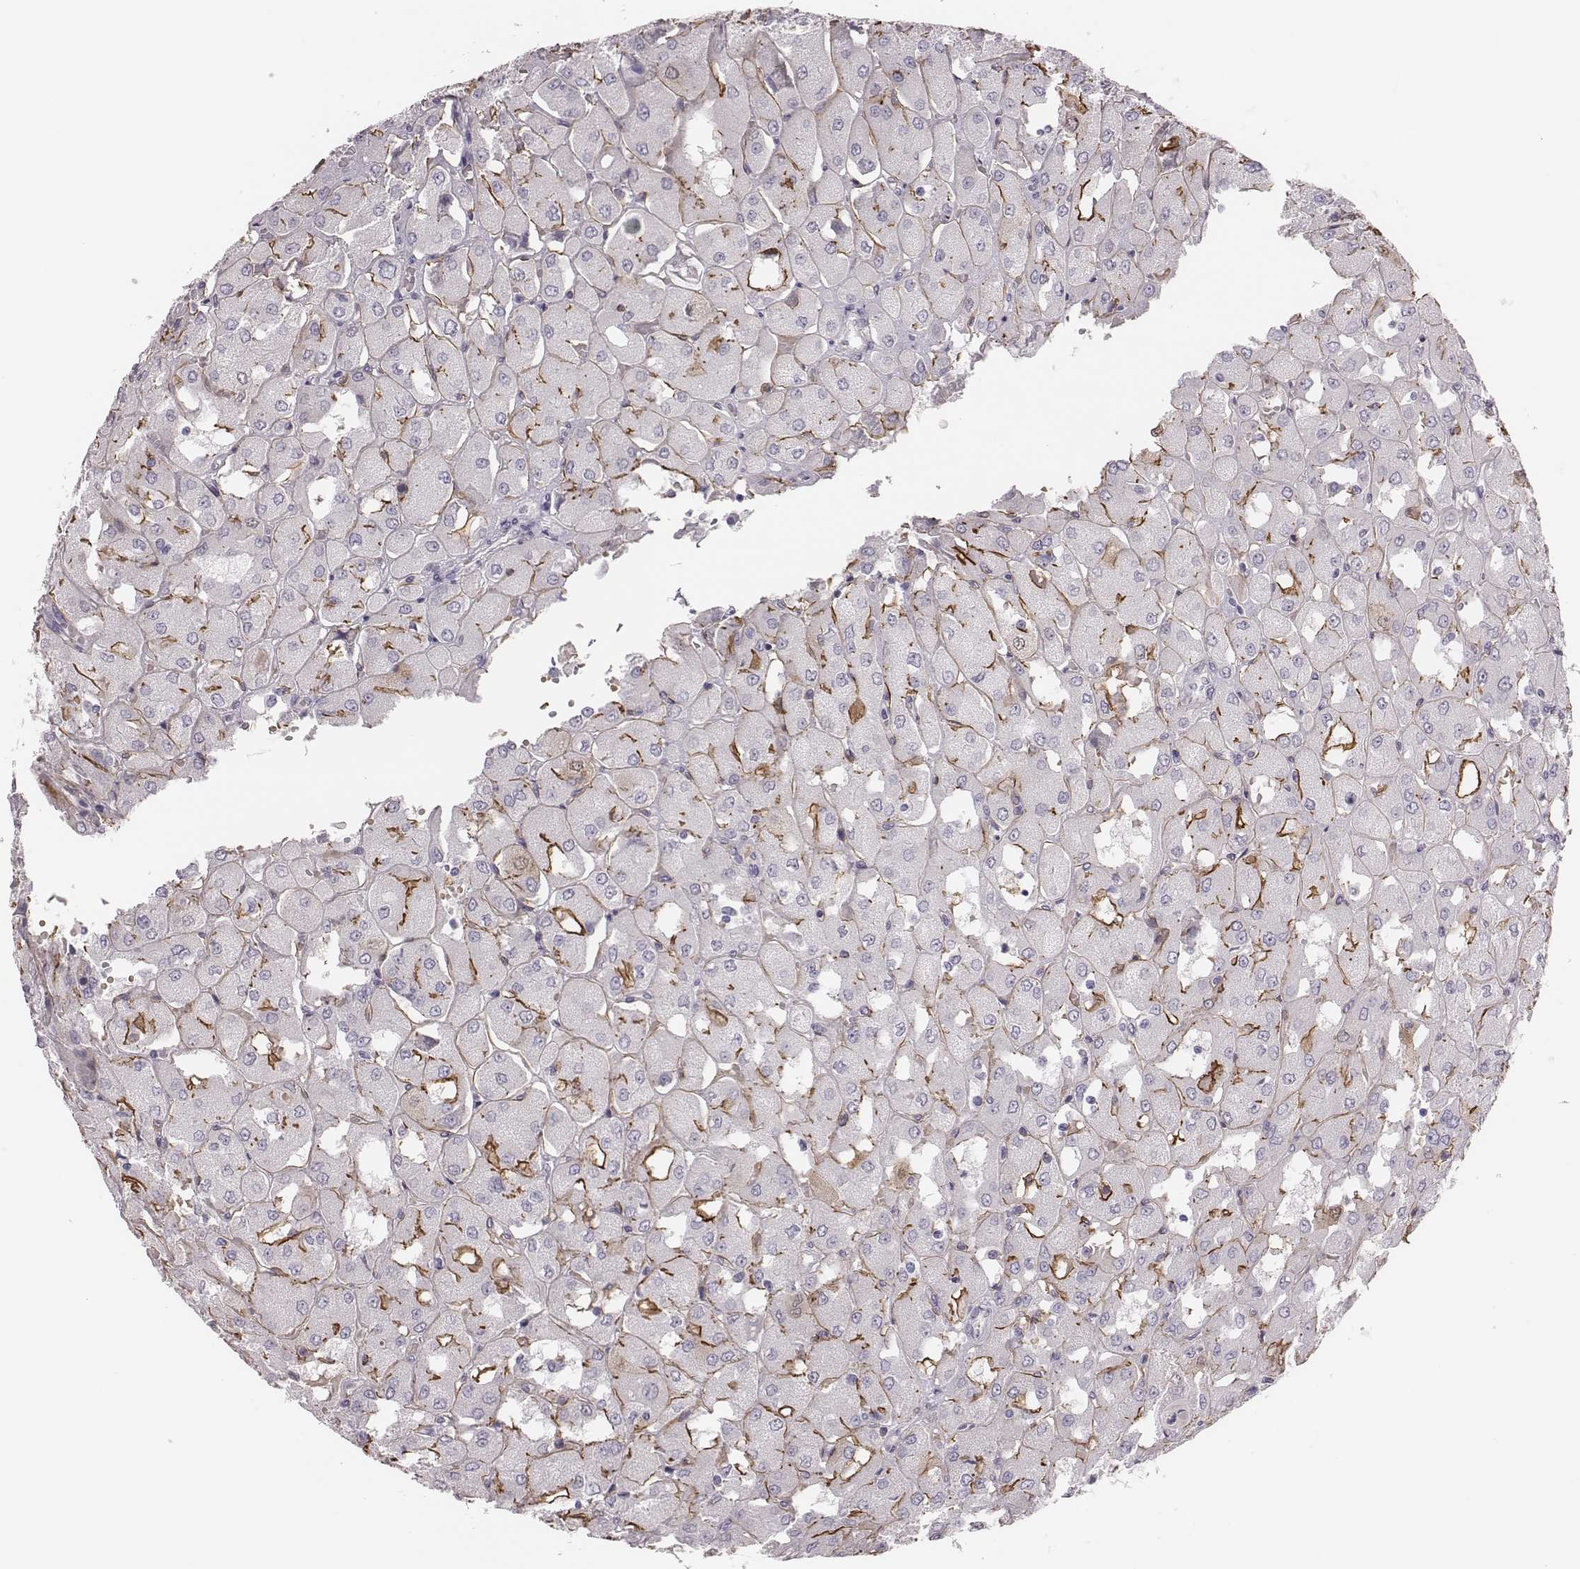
{"staining": {"intensity": "negative", "quantity": "none", "location": "none"}, "tissue": "renal cancer", "cell_type": "Tumor cells", "image_type": "cancer", "snomed": [{"axis": "morphology", "description": "Adenocarcinoma, NOS"}, {"axis": "topography", "description": "Kidney"}], "caption": "This is an immunohistochemistry micrograph of human renal cancer. There is no expression in tumor cells.", "gene": "PBK", "patient": {"sex": "male", "age": 72}}